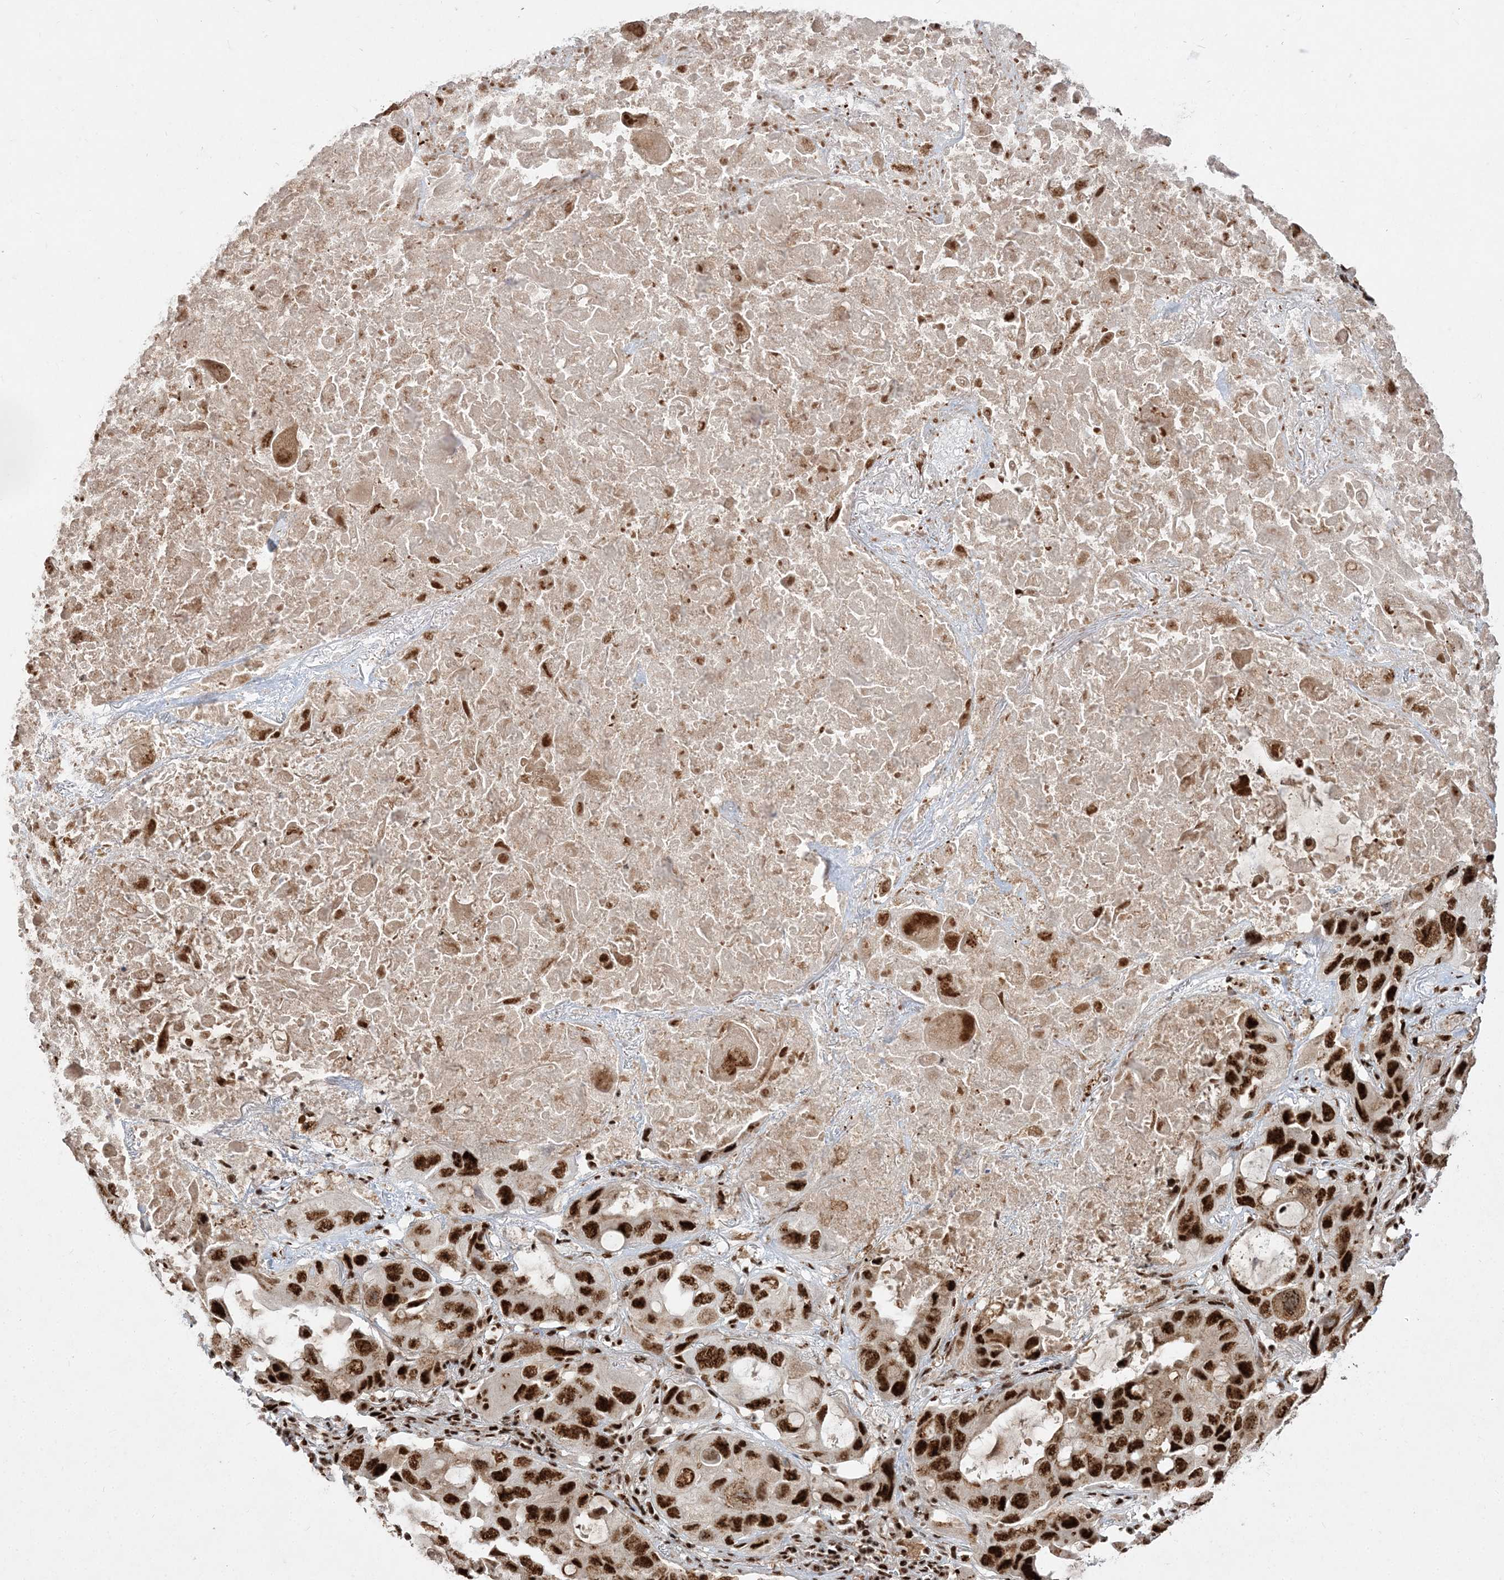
{"staining": {"intensity": "strong", "quantity": ">75%", "location": "nuclear"}, "tissue": "lung cancer", "cell_type": "Tumor cells", "image_type": "cancer", "snomed": [{"axis": "morphology", "description": "Squamous cell carcinoma, NOS"}, {"axis": "topography", "description": "Lung"}], "caption": "Immunohistochemistry (IHC) staining of lung squamous cell carcinoma, which exhibits high levels of strong nuclear positivity in approximately >75% of tumor cells indicating strong nuclear protein staining. The staining was performed using DAB (brown) for protein detection and nuclei were counterstained in hematoxylin (blue).", "gene": "RBM17", "patient": {"sex": "female", "age": 73}}